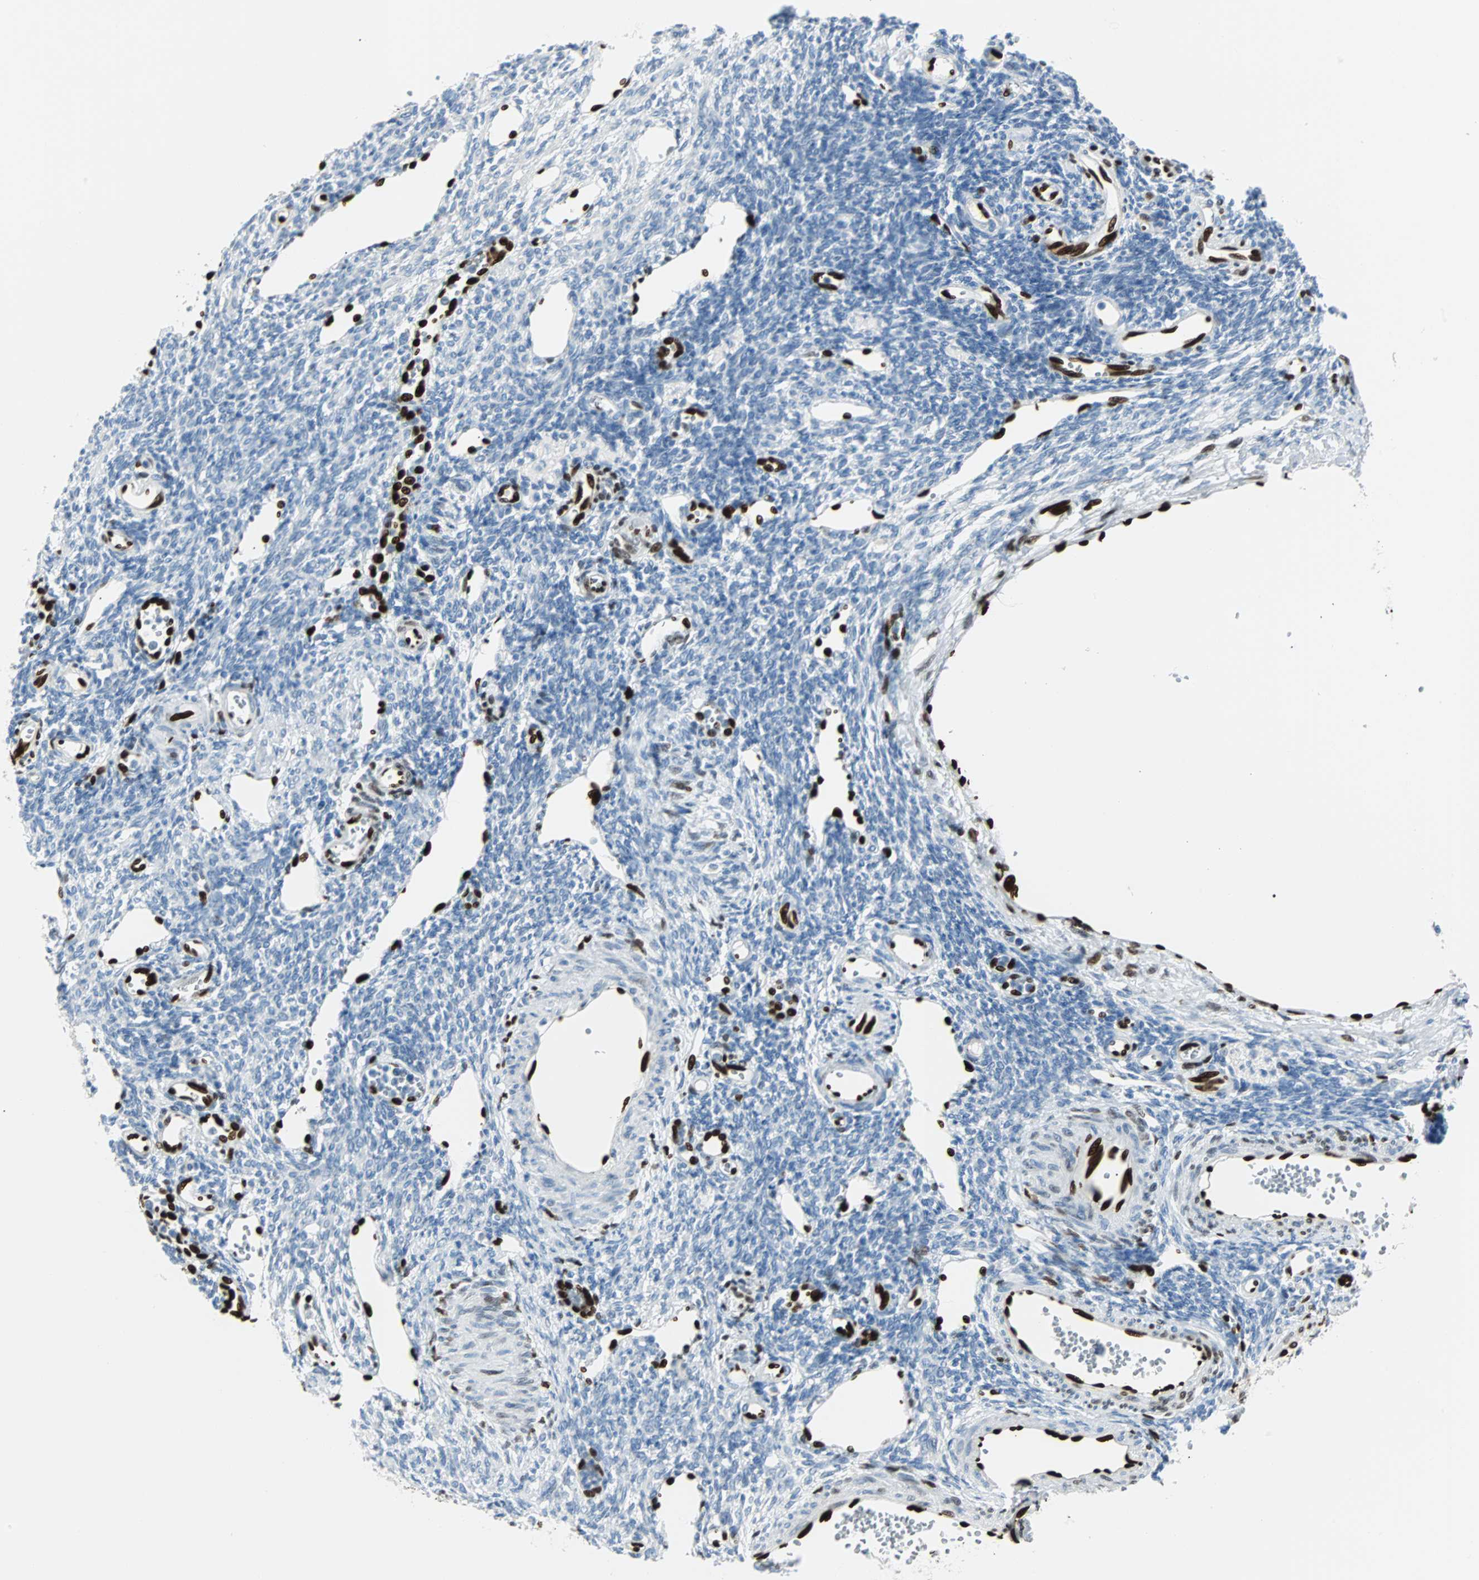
{"staining": {"intensity": "negative", "quantity": "none", "location": "none"}, "tissue": "ovary", "cell_type": "Ovarian stroma cells", "image_type": "normal", "snomed": [{"axis": "morphology", "description": "Normal tissue, NOS"}, {"axis": "topography", "description": "Ovary"}], "caption": "DAB (3,3'-diaminobenzidine) immunohistochemical staining of benign ovary displays no significant positivity in ovarian stroma cells.", "gene": "IL33", "patient": {"sex": "female", "age": 33}}